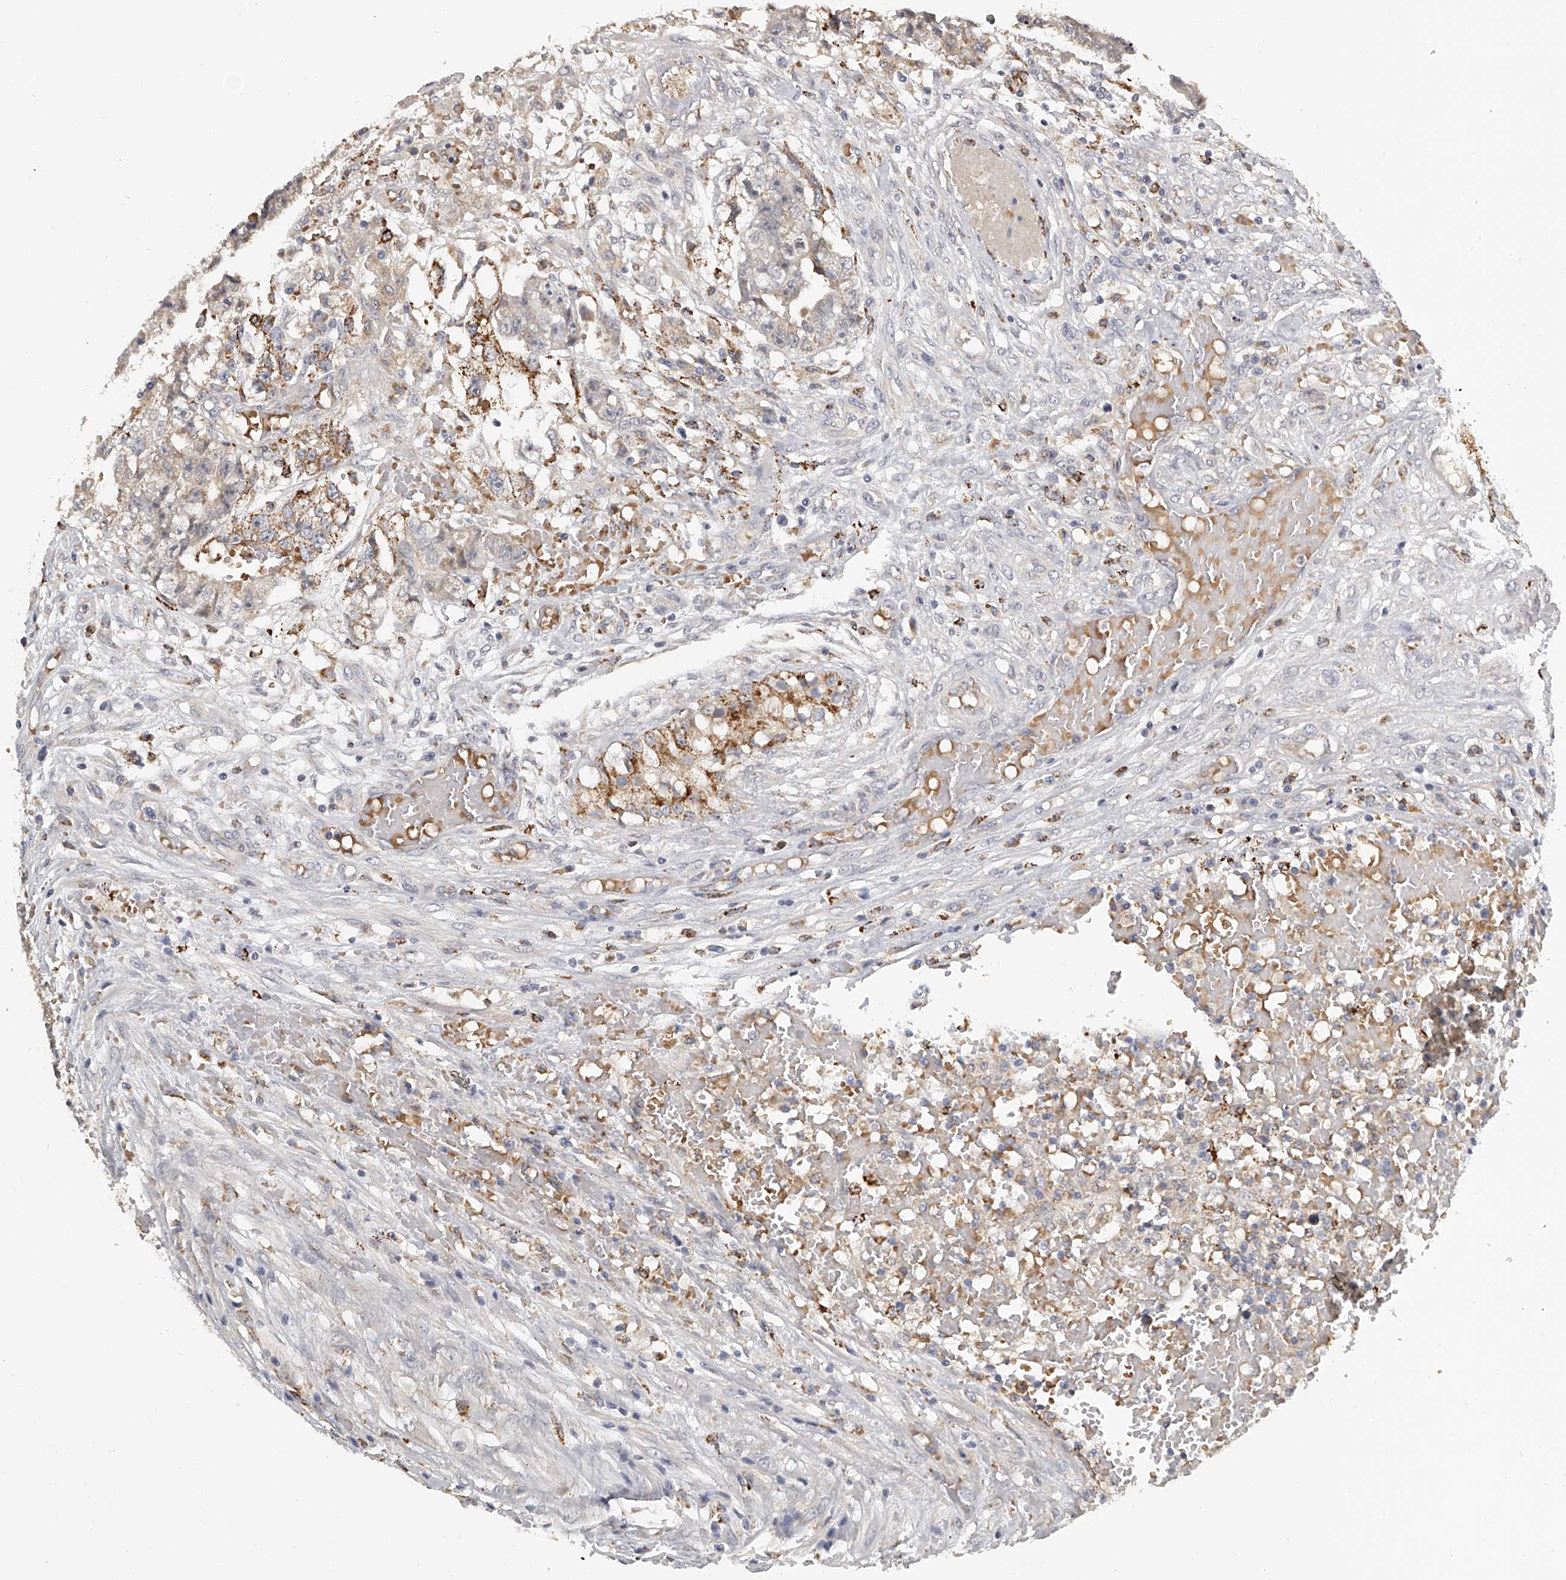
{"staining": {"intensity": "weak", "quantity": "<25%", "location": "cytoplasmic/membranous"}, "tissue": "testis cancer", "cell_type": "Tumor cells", "image_type": "cancer", "snomed": [{"axis": "morphology", "description": "Carcinoma, Embryonal, NOS"}, {"axis": "topography", "description": "Testis"}], "caption": "Immunohistochemistry (IHC) of testis embryonal carcinoma shows no expression in tumor cells.", "gene": "KLHL7", "patient": {"sex": "male", "age": 25}}